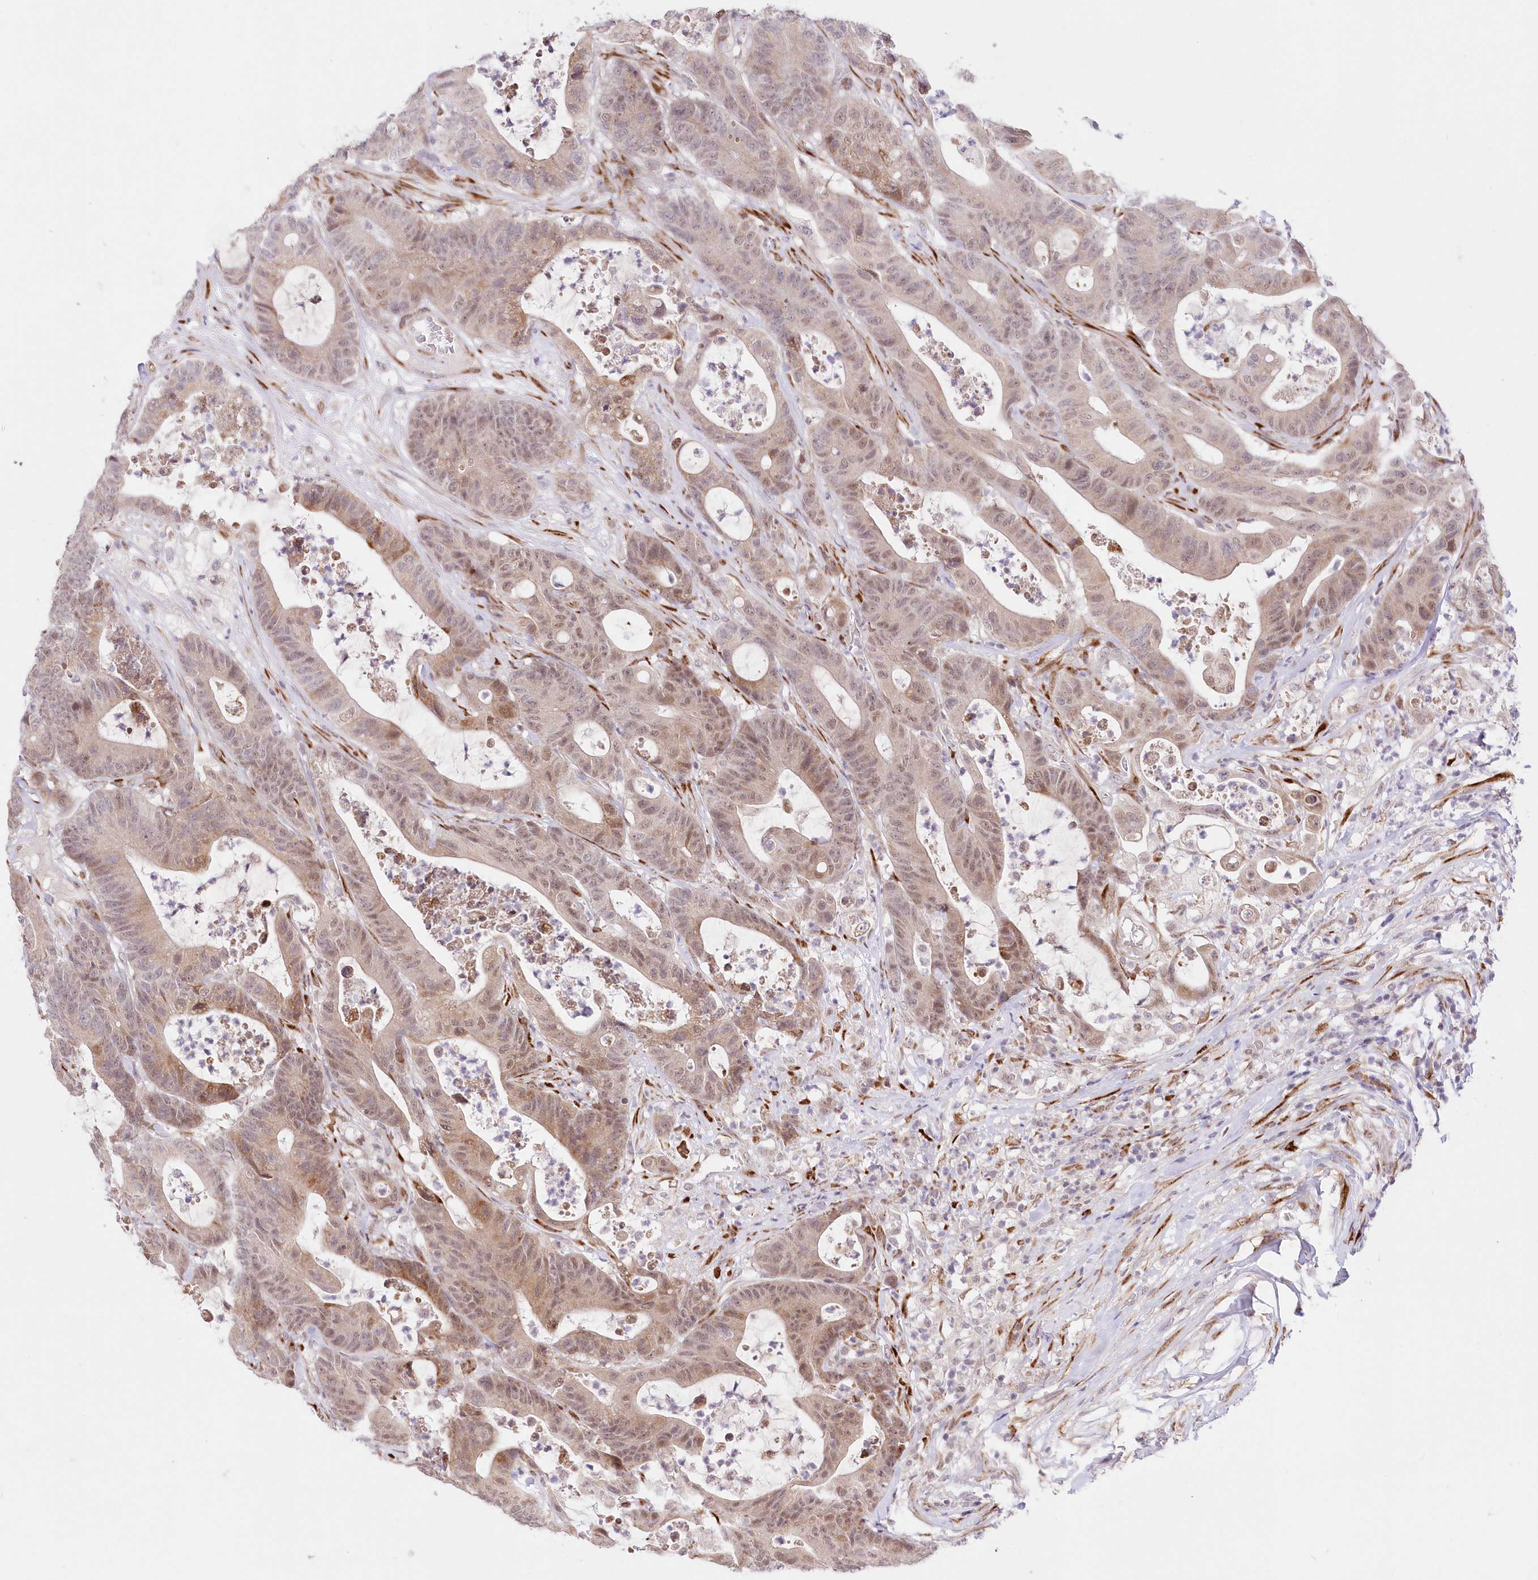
{"staining": {"intensity": "weak", "quantity": ">75%", "location": "cytoplasmic/membranous,nuclear"}, "tissue": "colorectal cancer", "cell_type": "Tumor cells", "image_type": "cancer", "snomed": [{"axis": "morphology", "description": "Adenocarcinoma, NOS"}, {"axis": "topography", "description": "Colon"}], "caption": "Brown immunohistochemical staining in human colorectal cancer reveals weak cytoplasmic/membranous and nuclear positivity in approximately >75% of tumor cells.", "gene": "LDB1", "patient": {"sex": "female", "age": 84}}